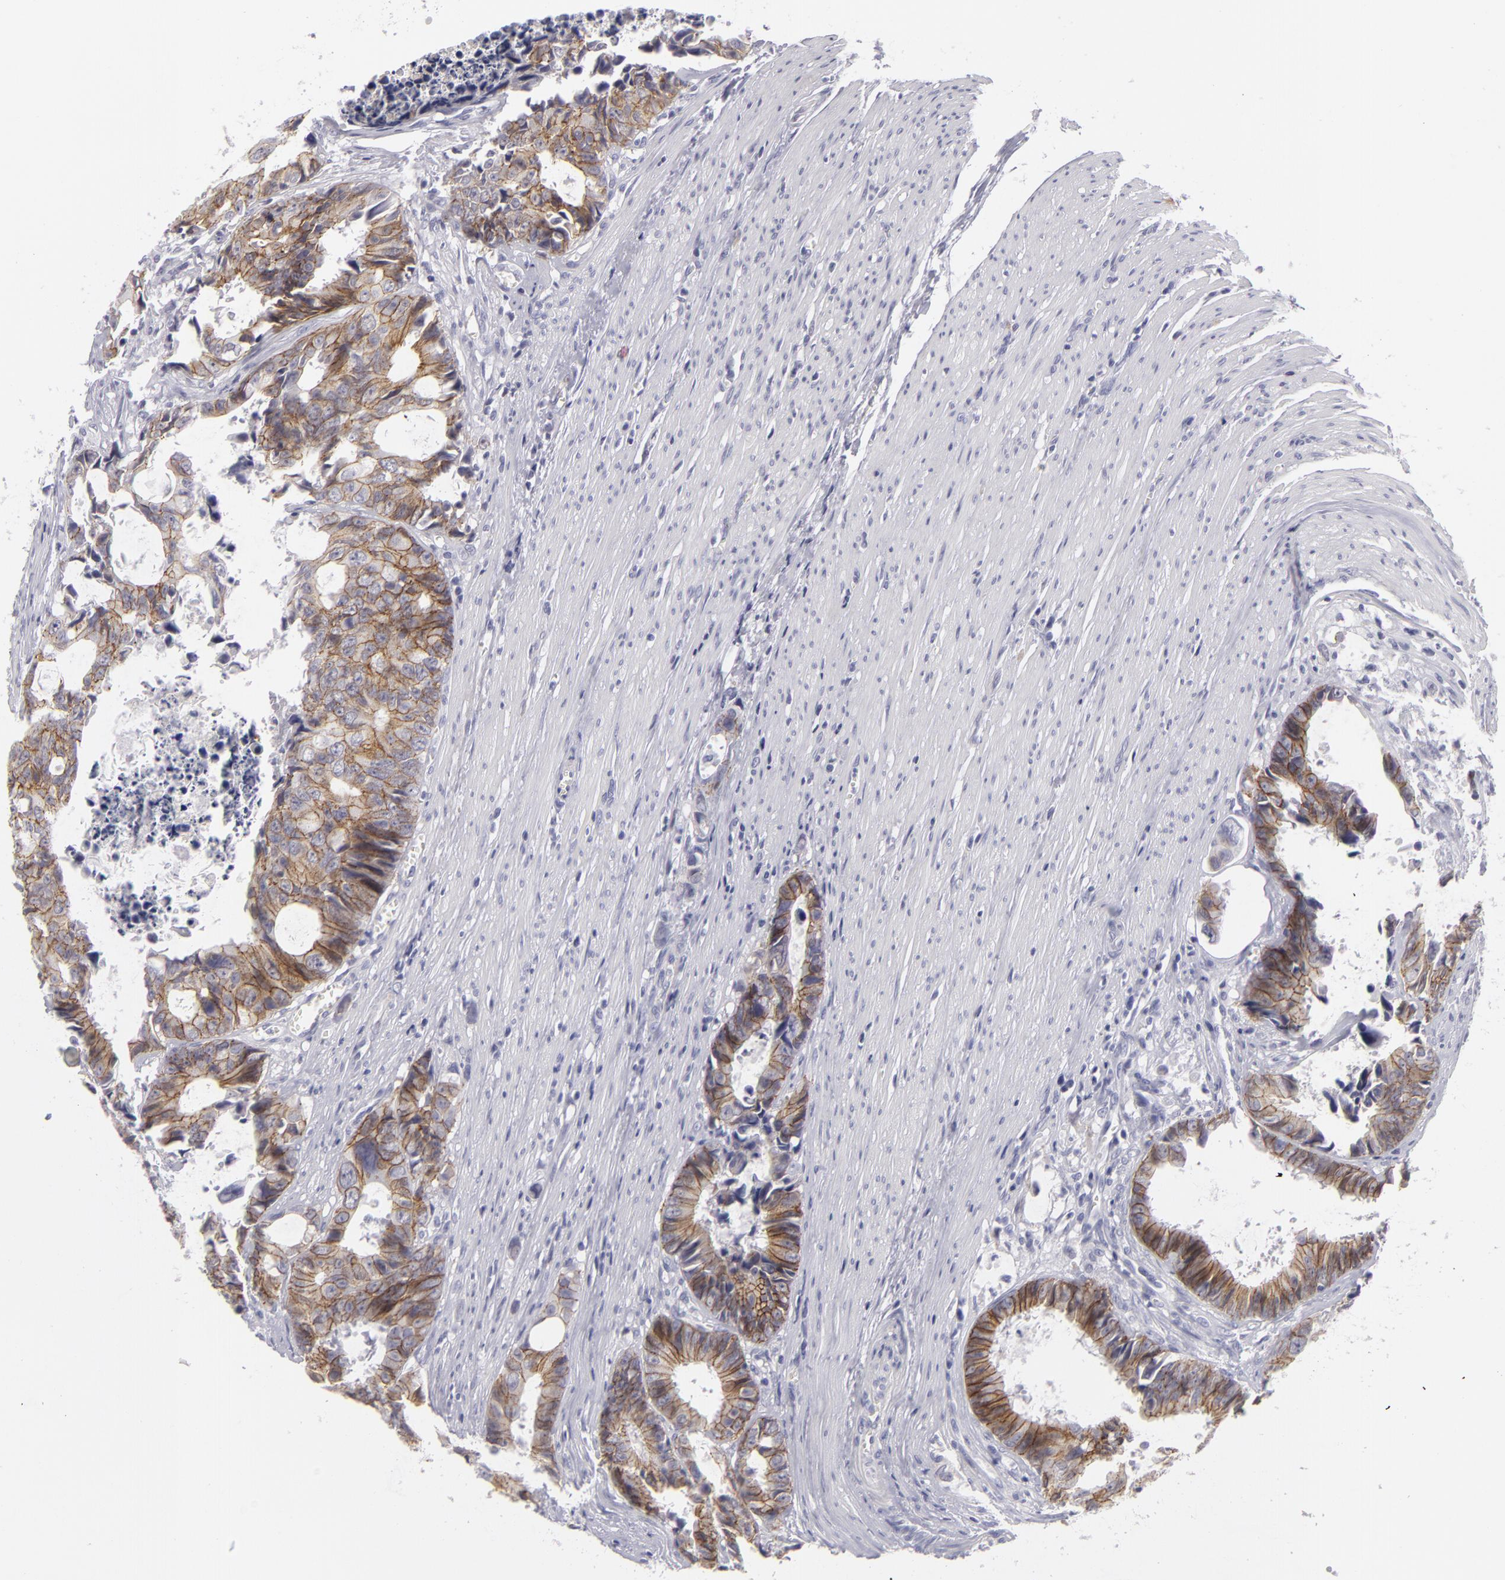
{"staining": {"intensity": "moderate", "quantity": "25%-75%", "location": "cytoplasmic/membranous"}, "tissue": "colorectal cancer", "cell_type": "Tumor cells", "image_type": "cancer", "snomed": [{"axis": "morphology", "description": "Adenocarcinoma, NOS"}, {"axis": "topography", "description": "Rectum"}], "caption": "Human colorectal adenocarcinoma stained with a protein marker displays moderate staining in tumor cells.", "gene": "CTNNB1", "patient": {"sex": "female", "age": 98}}